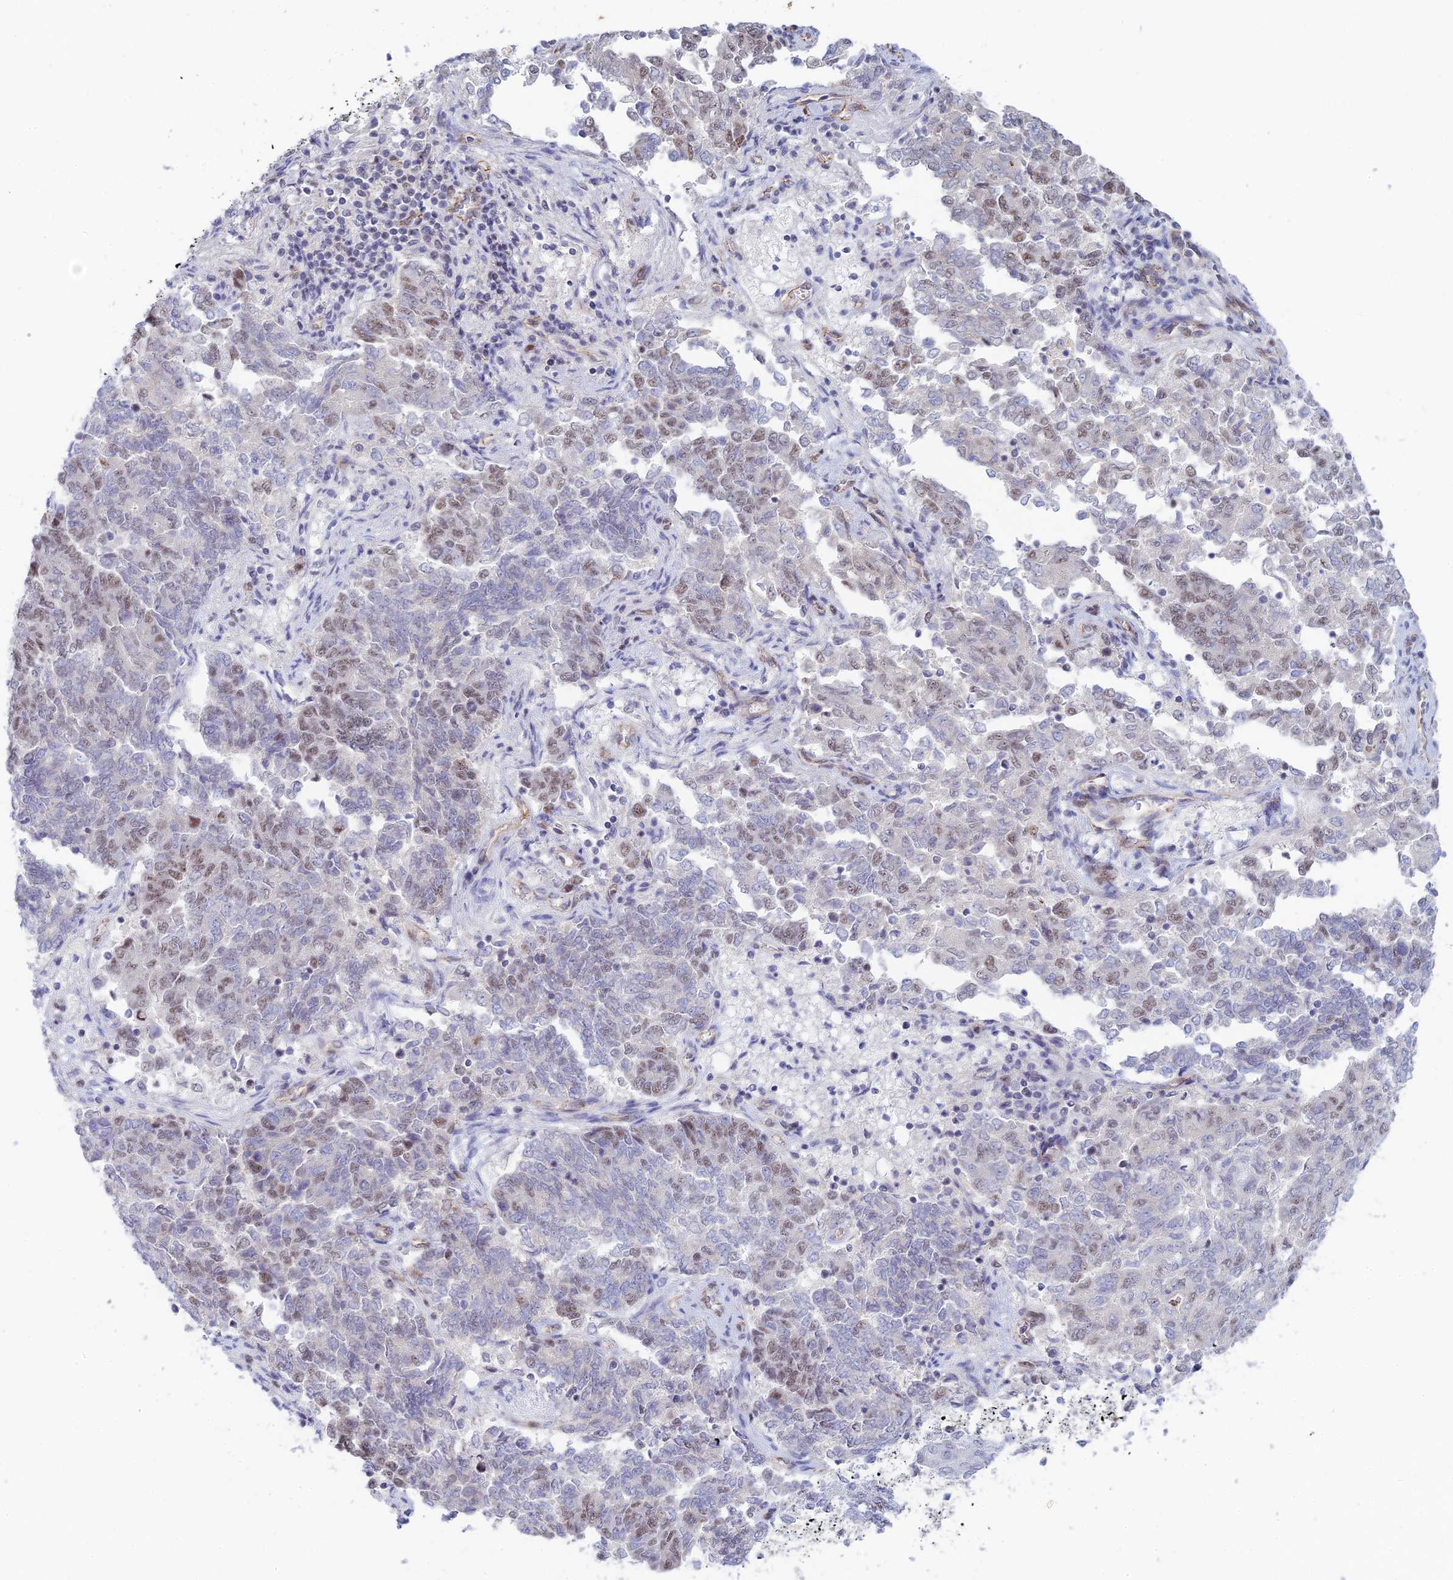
{"staining": {"intensity": "weak", "quantity": "25%-75%", "location": "nuclear"}, "tissue": "endometrial cancer", "cell_type": "Tumor cells", "image_type": "cancer", "snomed": [{"axis": "morphology", "description": "Adenocarcinoma, NOS"}, {"axis": "topography", "description": "Endometrium"}], "caption": "DAB (3,3'-diaminobenzidine) immunohistochemical staining of human endometrial cancer demonstrates weak nuclear protein positivity in about 25%-75% of tumor cells.", "gene": "CFAP92", "patient": {"sex": "female", "age": 80}}